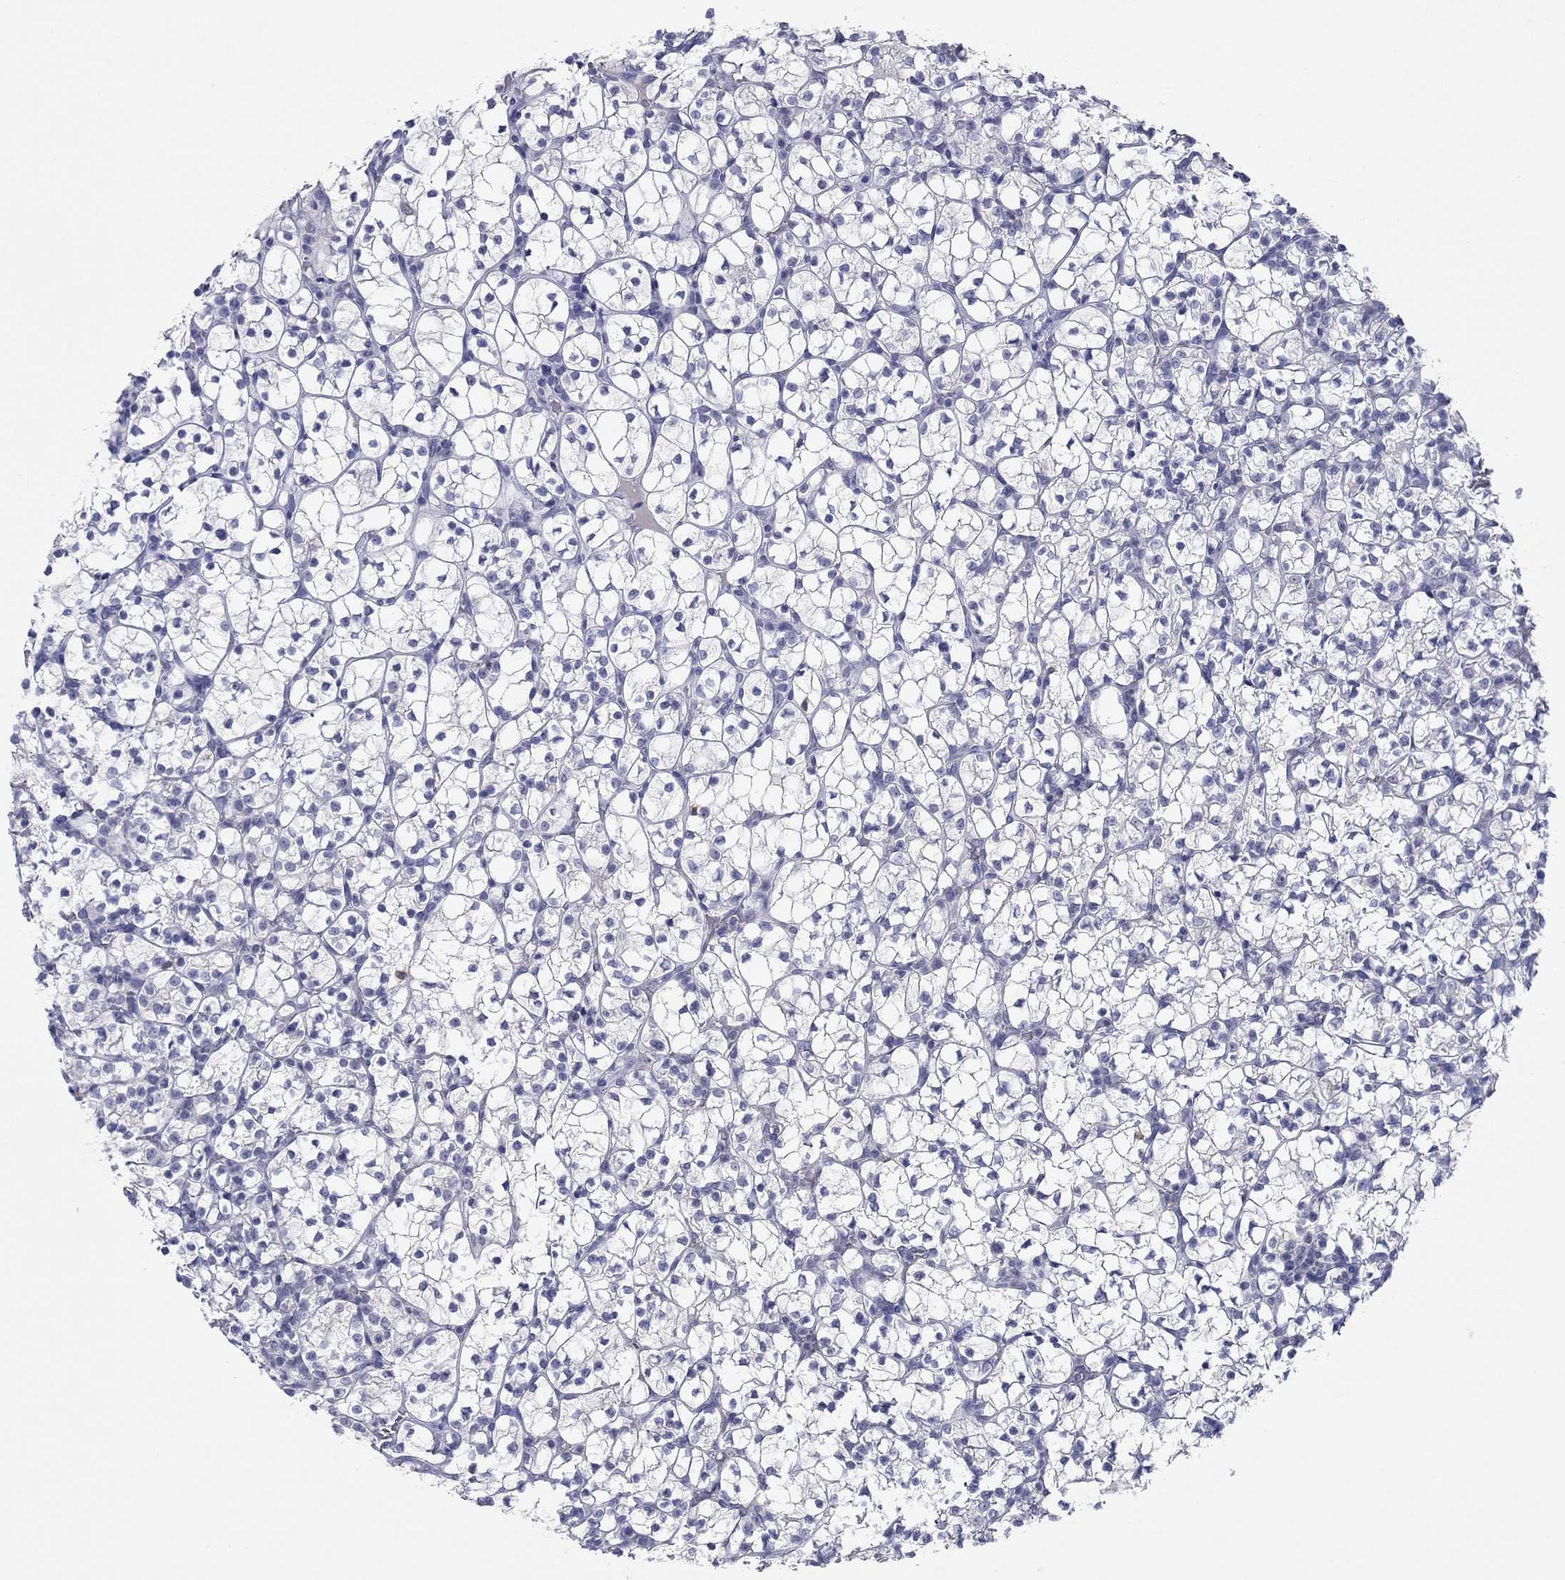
{"staining": {"intensity": "negative", "quantity": "none", "location": "none"}, "tissue": "renal cancer", "cell_type": "Tumor cells", "image_type": "cancer", "snomed": [{"axis": "morphology", "description": "Adenocarcinoma, NOS"}, {"axis": "topography", "description": "Kidney"}], "caption": "IHC micrograph of renal cancer stained for a protein (brown), which demonstrates no staining in tumor cells.", "gene": "ITGAE", "patient": {"sex": "female", "age": 89}}